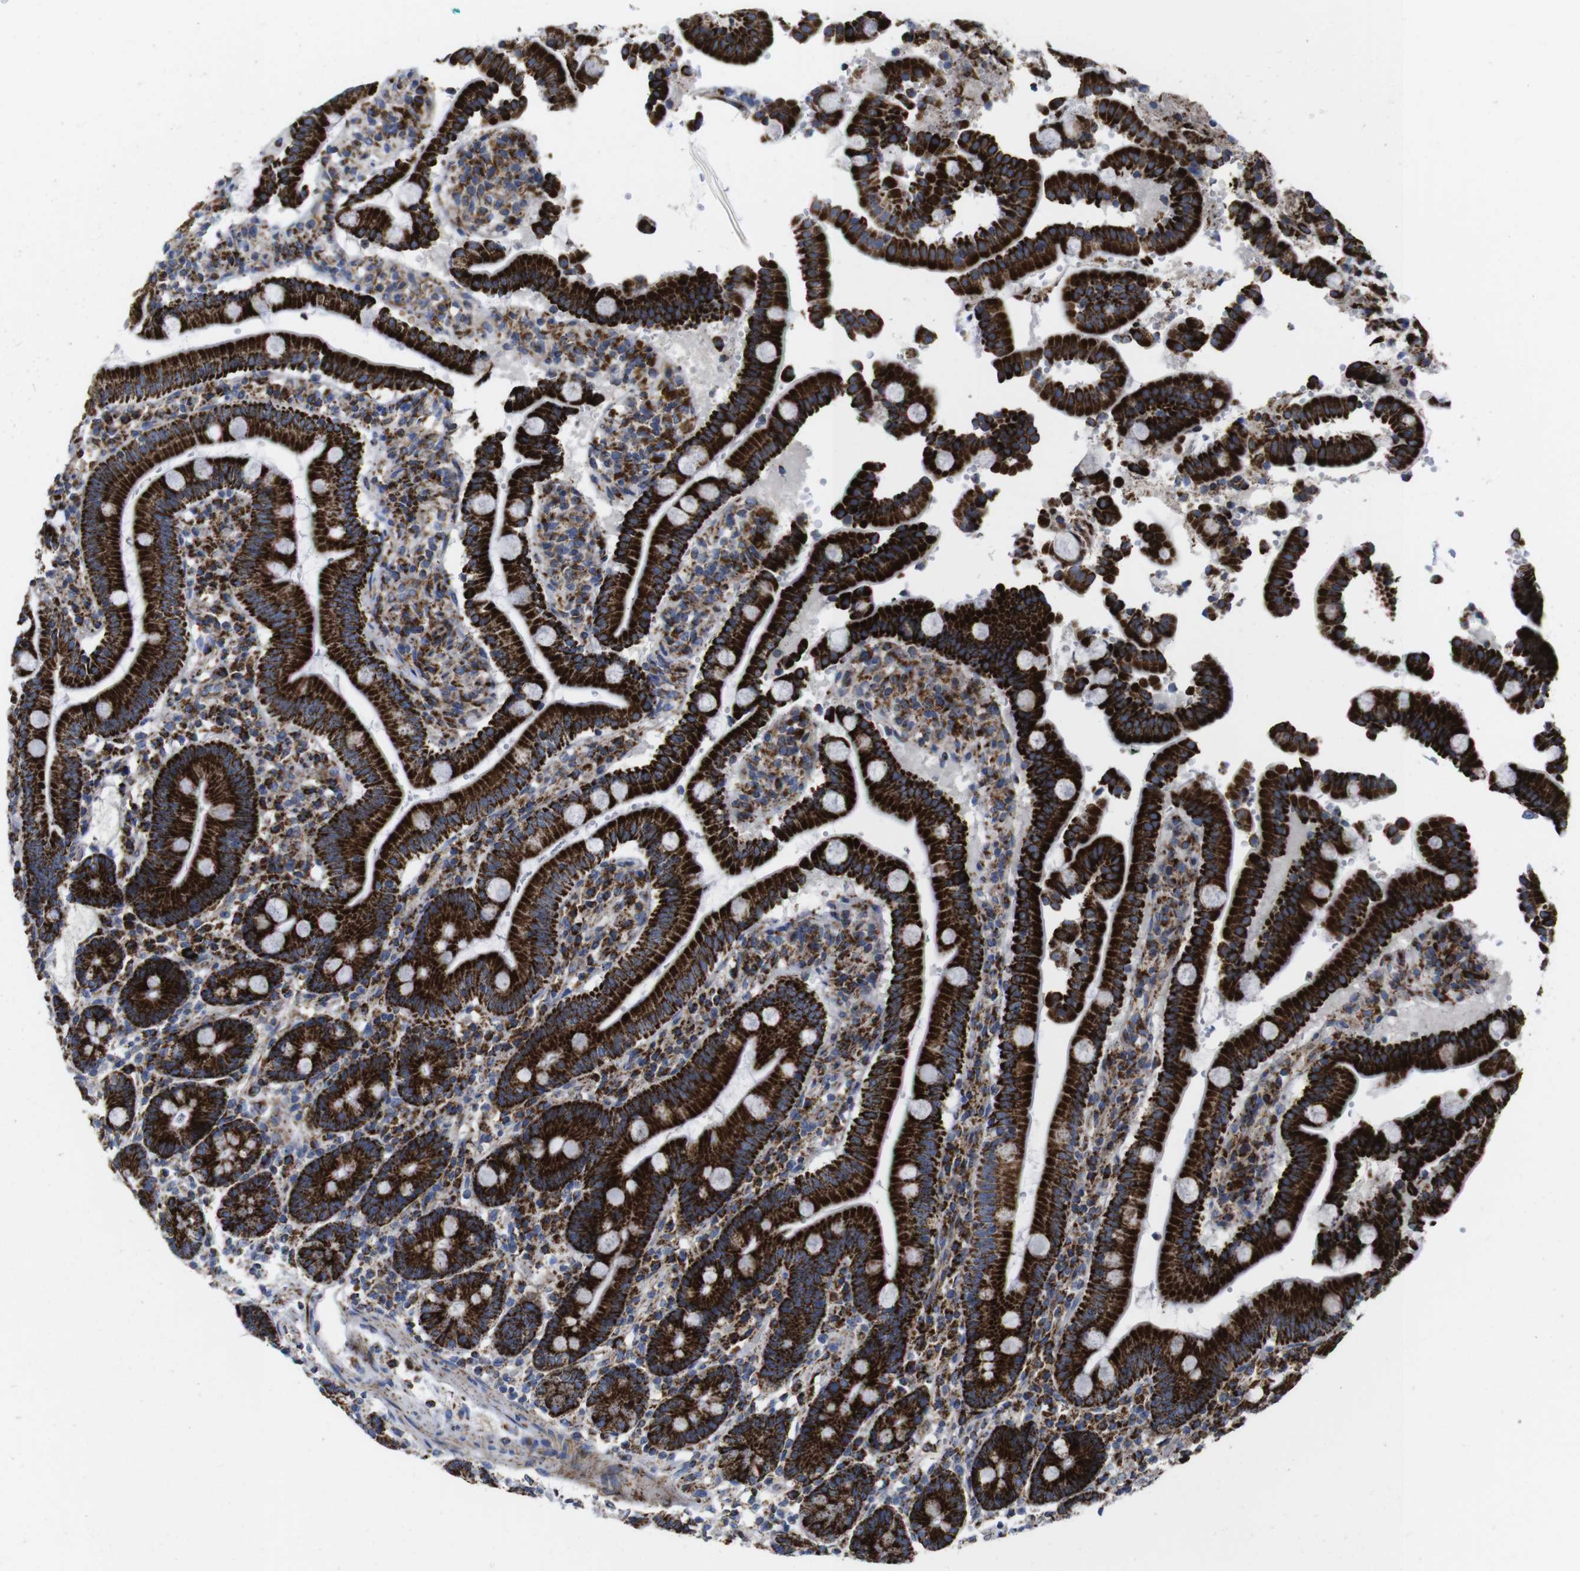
{"staining": {"intensity": "strong", "quantity": ">75%", "location": "cytoplasmic/membranous"}, "tissue": "duodenum", "cell_type": "Glandular cells", "image_type": "normal", "snomed": [{"axis": "morphology", "description": "Normal tissue, NOS"}, {"axis": "topography", "description": "Small intestine, NOS"}], "caption": "IHC photomicrograph of normal duodenum stained for a protein (brown), which demonstrates high levels of strong cytoplasmic/membranous positivity in approximately >75% of glandular cells.", "gene": "TMEM192", "patient": {"sex": "female", "age": 71}}